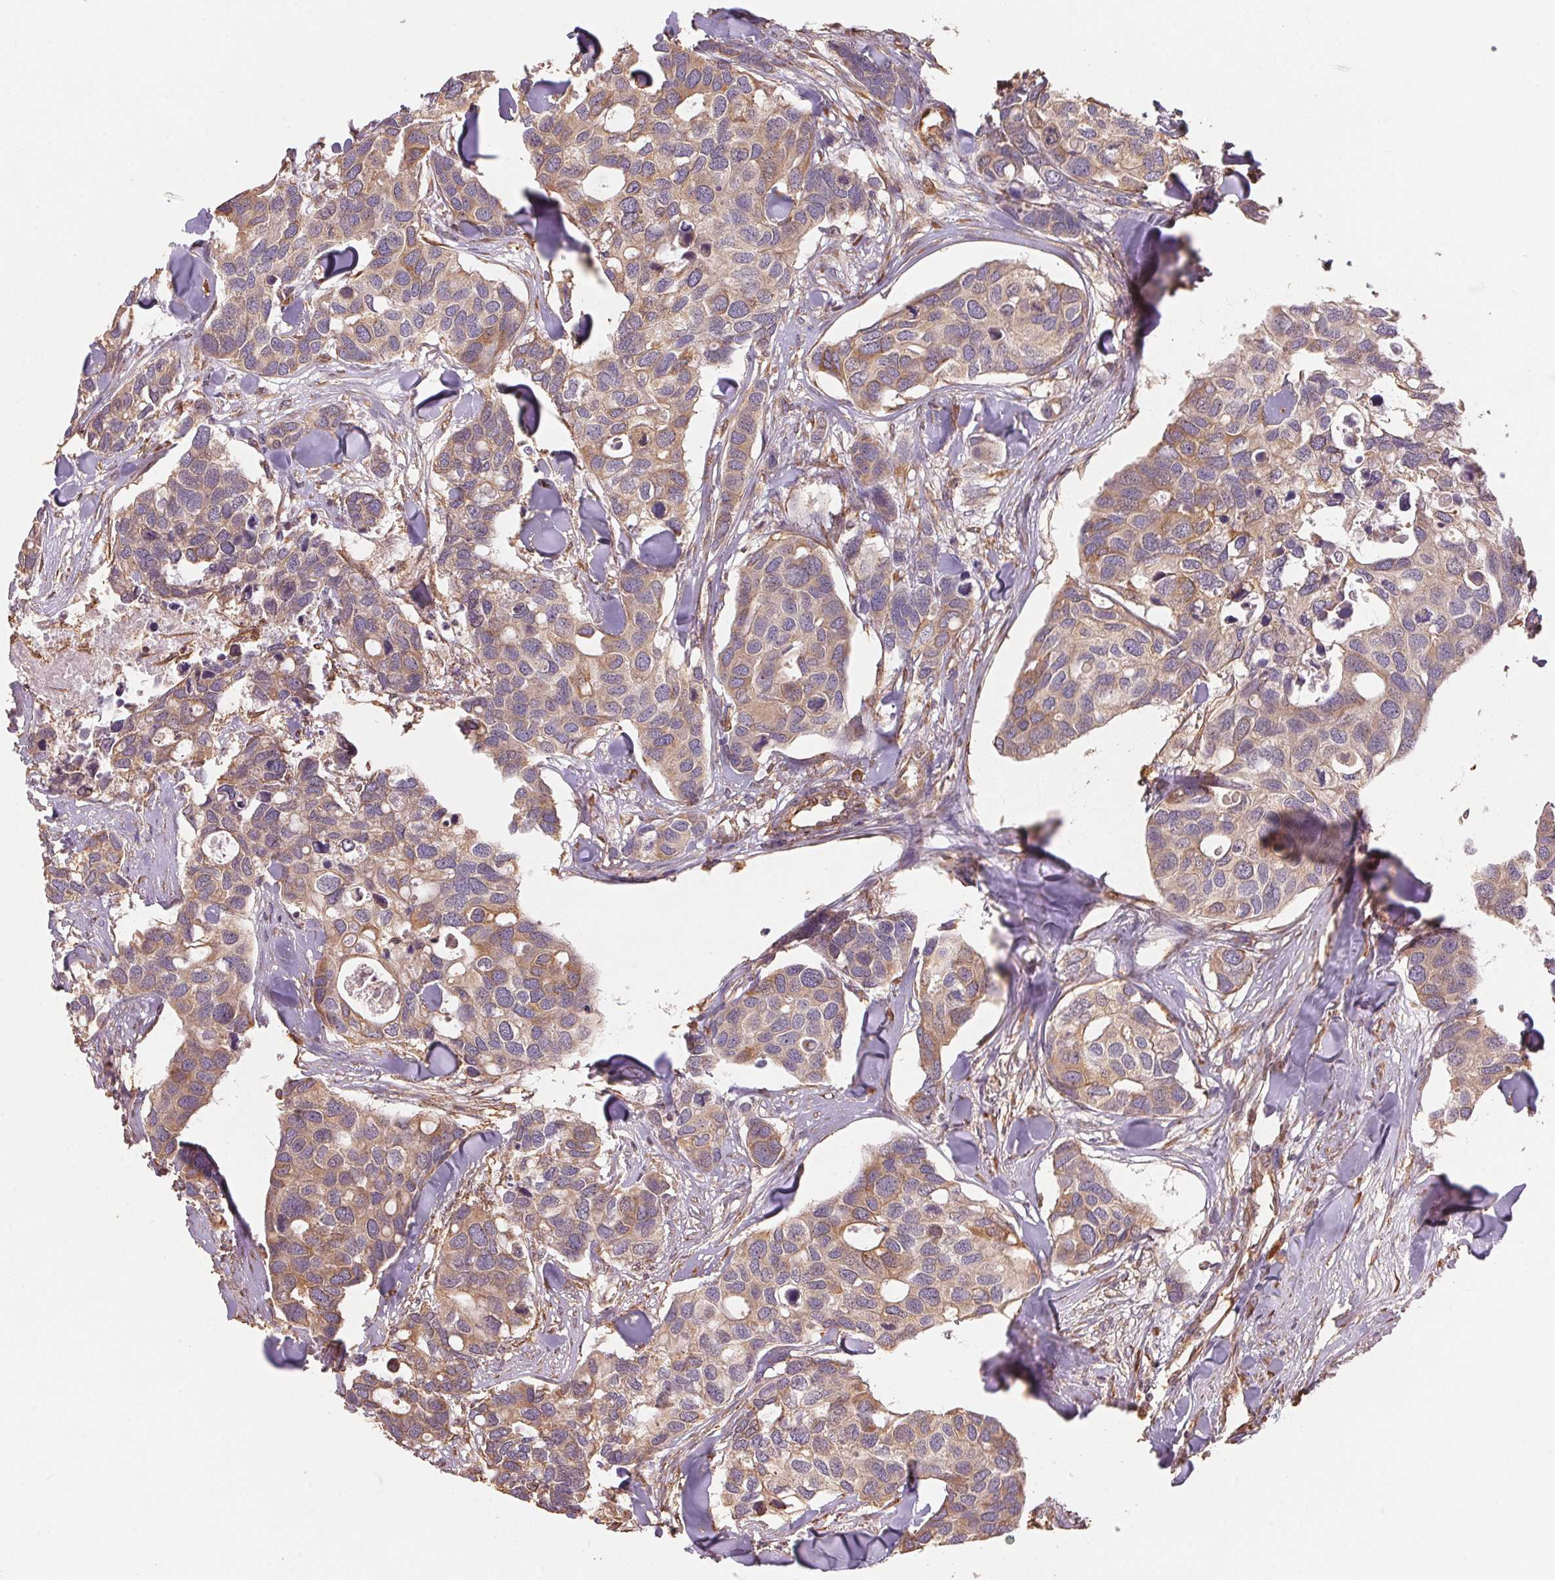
{"staining": {"intensity": "weak", "quantity": ">75%", "location": "cytoplasmic/membranous"}, "tissue": "breast cancer", "cell_type": "Tumor cells", "image_type": "cancer", "snomed": [{"axis": "morphology", "description": "Duct carcinoma"}, {"axis": "topography", "description": "Breast"}], "caption": "Breast cancer (infiltrating ductal carcinoma) stained with immunohistochemistry (IHC) displays weak cytoplasmic/membranous expression in about >75% of tumor cells.", "gene": "C6orf163", "patient": {"sex": "female", "age": 83}}